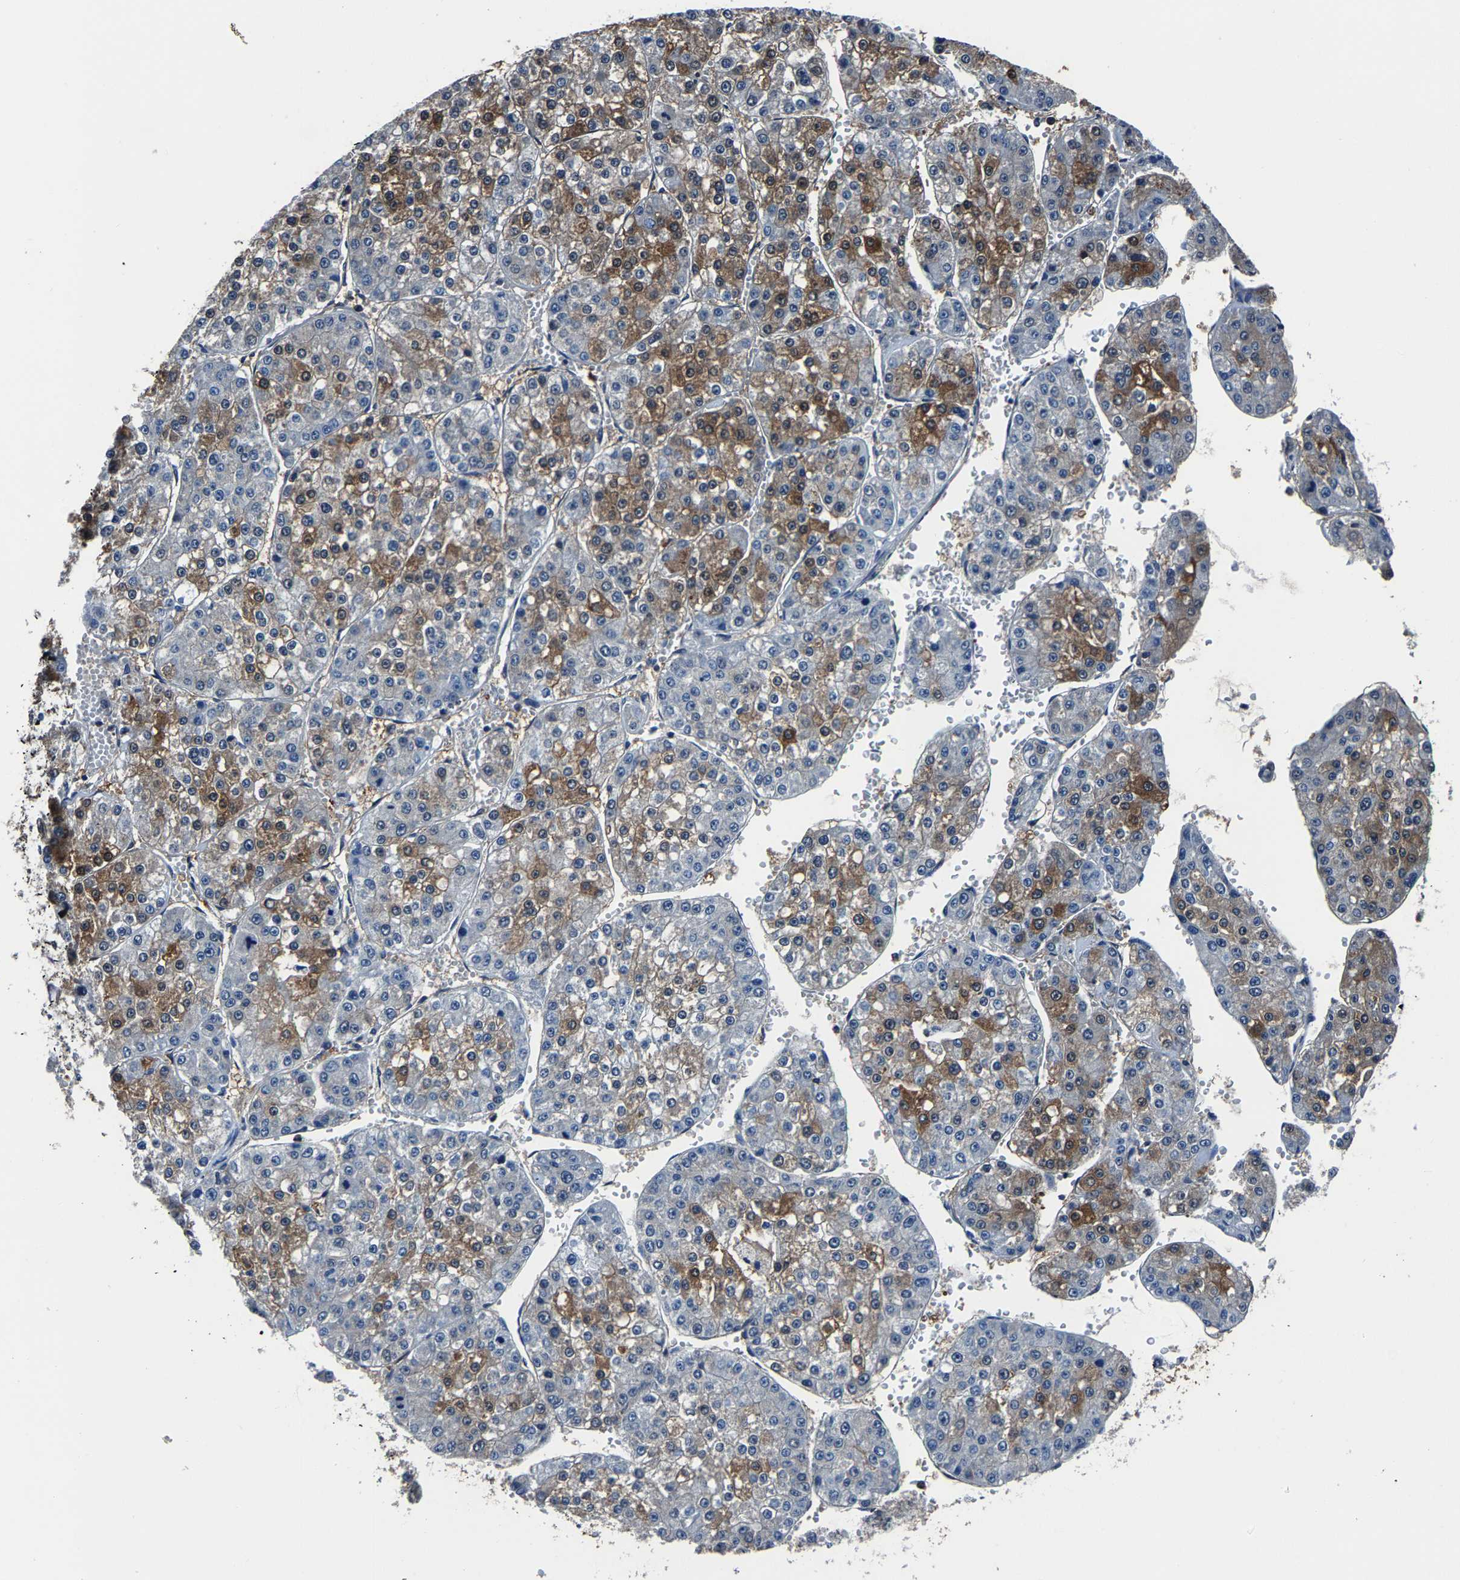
{"staining": {"intensity": "moderate", "quantity": "25%-75%", "location": "cytoplasmic/membranous"}, "tissue": "liver cancer", "cell_type": "Tumor cells", "image_type": "cancer", "snomed": [{"axis": "morphology", "description": "Carcinoma, Hepatocellular, NOS"}, {"axis": "topography", "description": "Liver"}], "caption": "Hepatocellular carcinoma (liver) stained for a protein (brown) demonstrates moderate cytoplasmic/membranous positive staining in approximately 25%-75% of tumor cells.", "gene": "ALDOB", "patient": {"sex": "female", "age": 73}}